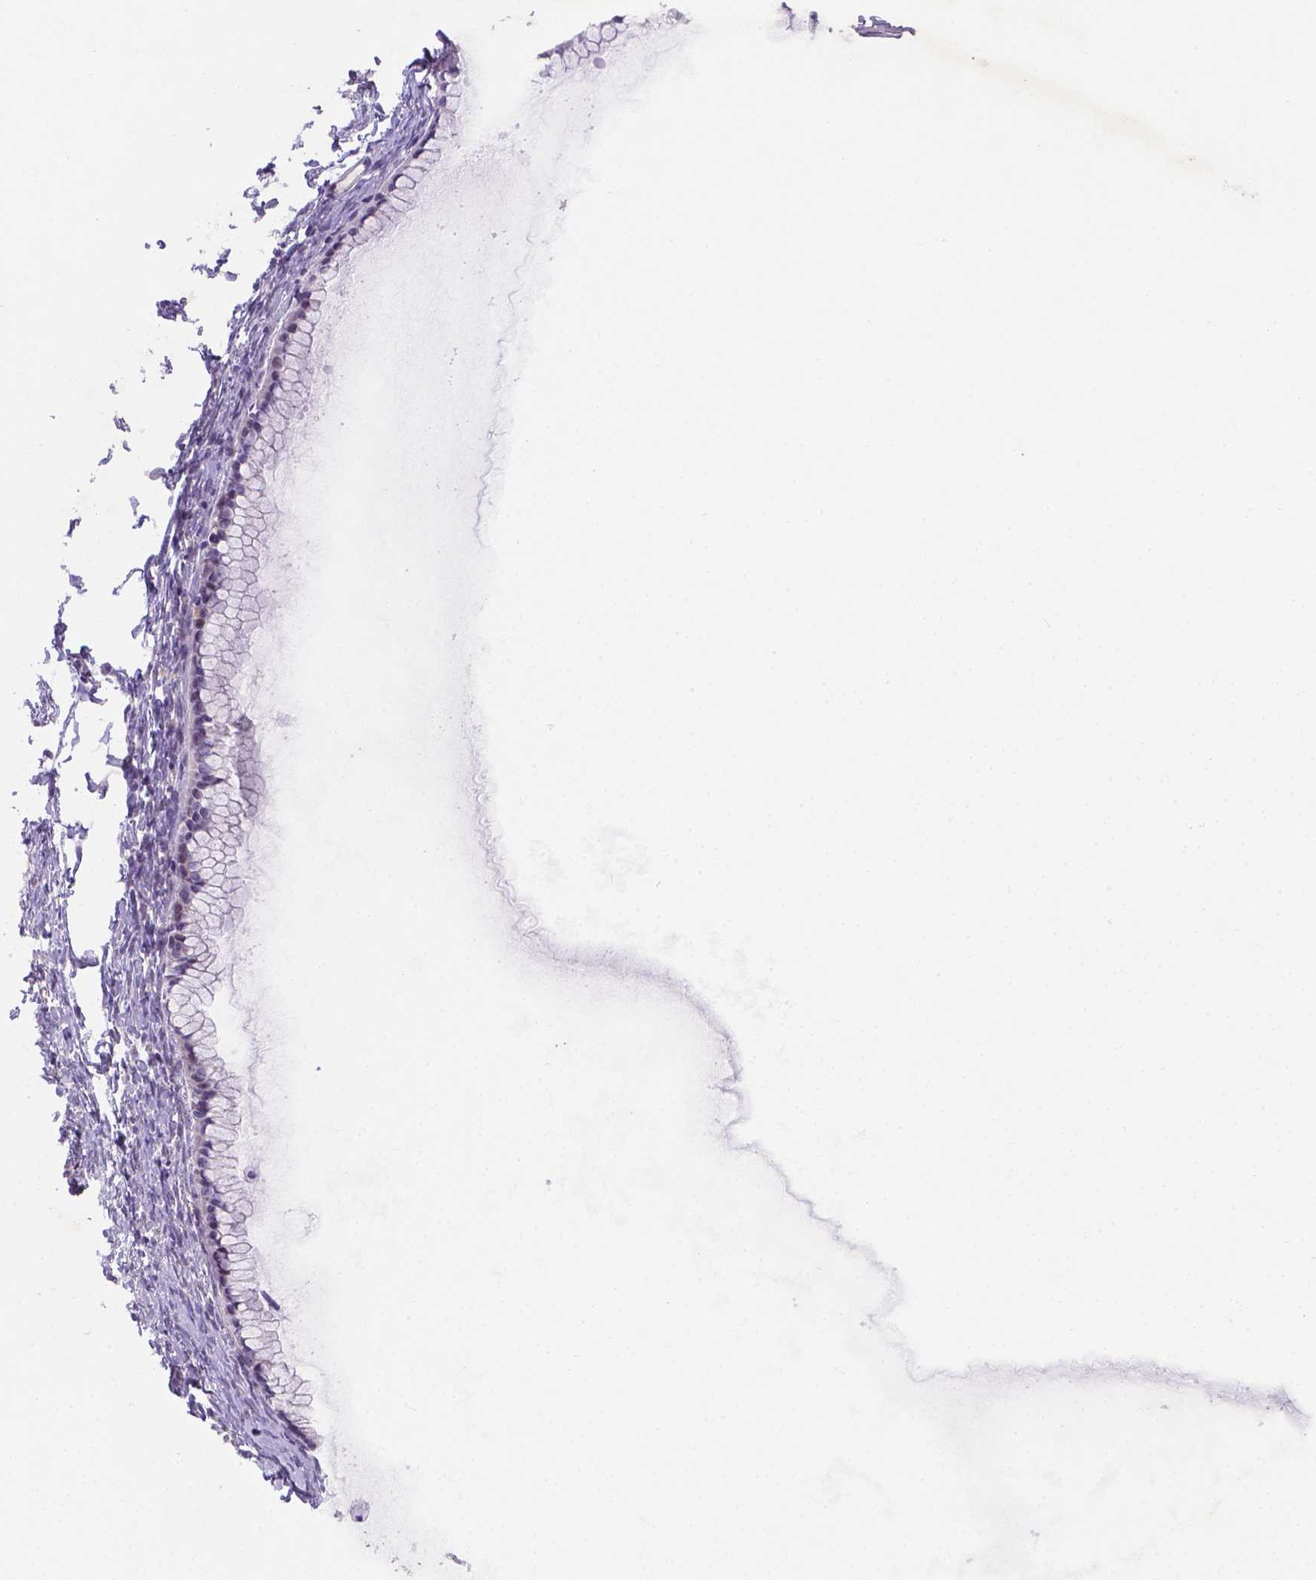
{"staining": {"intensity": "negative", "quantity": "none", "location": "none"}, "tissue": "ovarian cancer", "cell_type": "Tumor cells", "image_type": "cancer", "snomed": [{"axis": "morphology", "description": "Cystadenocarcinoma, mucinous, NOS"}, {"axis": "topography", "description": "Ovary"}], "caption": "IHC photomicrograph of ovarian mucinous cystadenocarcinoma stained for a protein (brown), which shows no staining in tumor cells.", "gene": "CYYR1", "patient": {"sex": "female", "age": 41}}